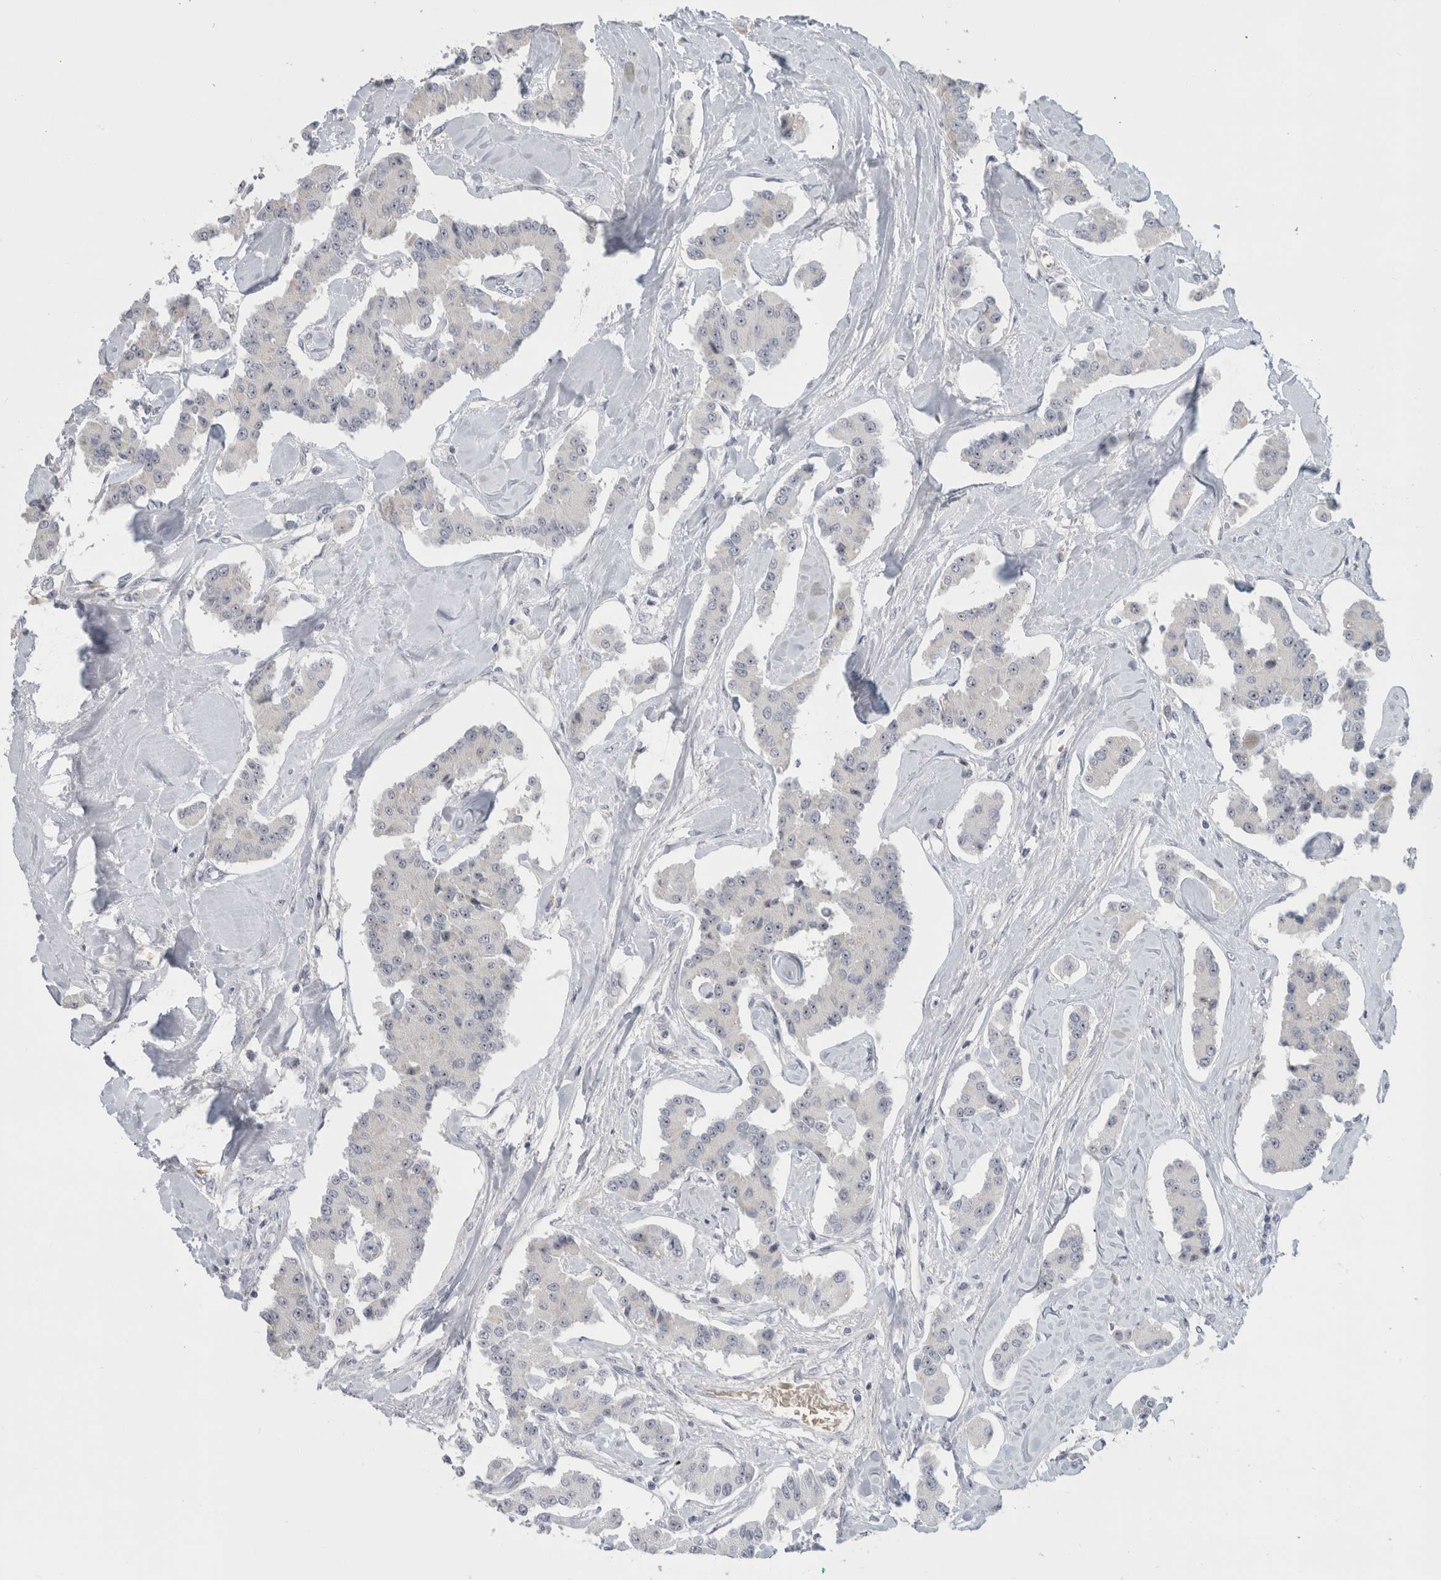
{"staining": {"intensity": "negative", "quantity": "none", "location": "none"}, "tissue": "carcinoid", "cell_type": "Tumor cells", "image_type": "cancer", "snomed": [{"axis": "morphology", "description": "Carcinoid, malignant, NOS"}, {"axis": "topography", "description": "Pancreas"}], "caption": "Immunohistochemistry histopathology image of carcinoid stained for a protein (brown), which demonstrates no expression in tumor cells.", "gene": "FMR1NB", "patient": {"sex": "male", "age": 41}}